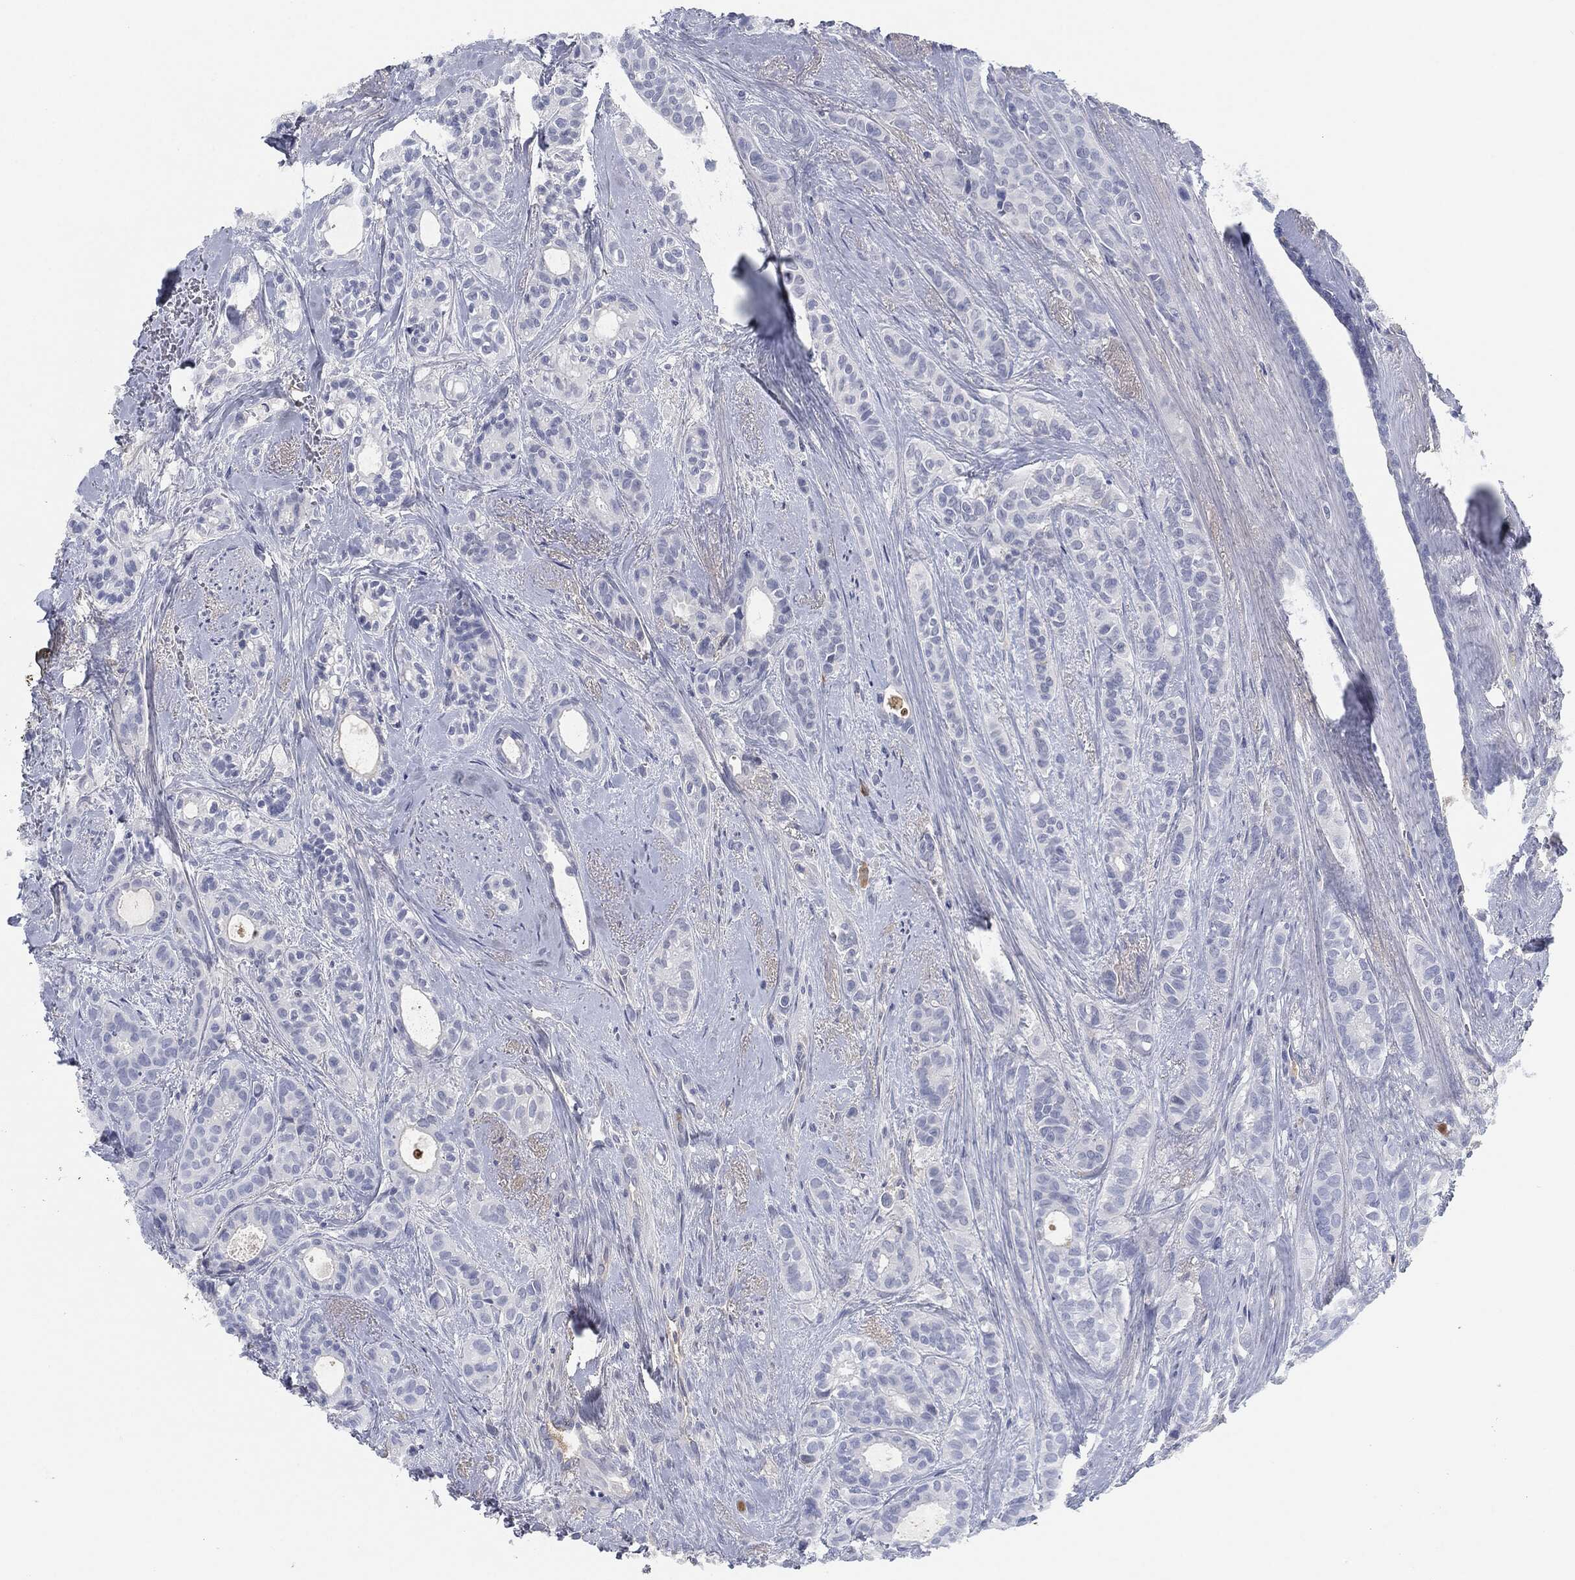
{"staining": {"intensity": "negative", "quantity": "none", "location": "none"}, "tissue": "breast cancer", "cell_type": "Tumor cells", "image_type": "cancer", "snomed": [{"axis": "morphology", "description": "Duct carcinoma"}, {"axis": "topography", "description": "Breast"}], "caption": "A micrograph of breast cancer (intraductal carcinoma) stained for a protein exhibits no brown staining in tumor cells.", "gene": "MST1", "patient": {"sex": "female", "age": 71}}